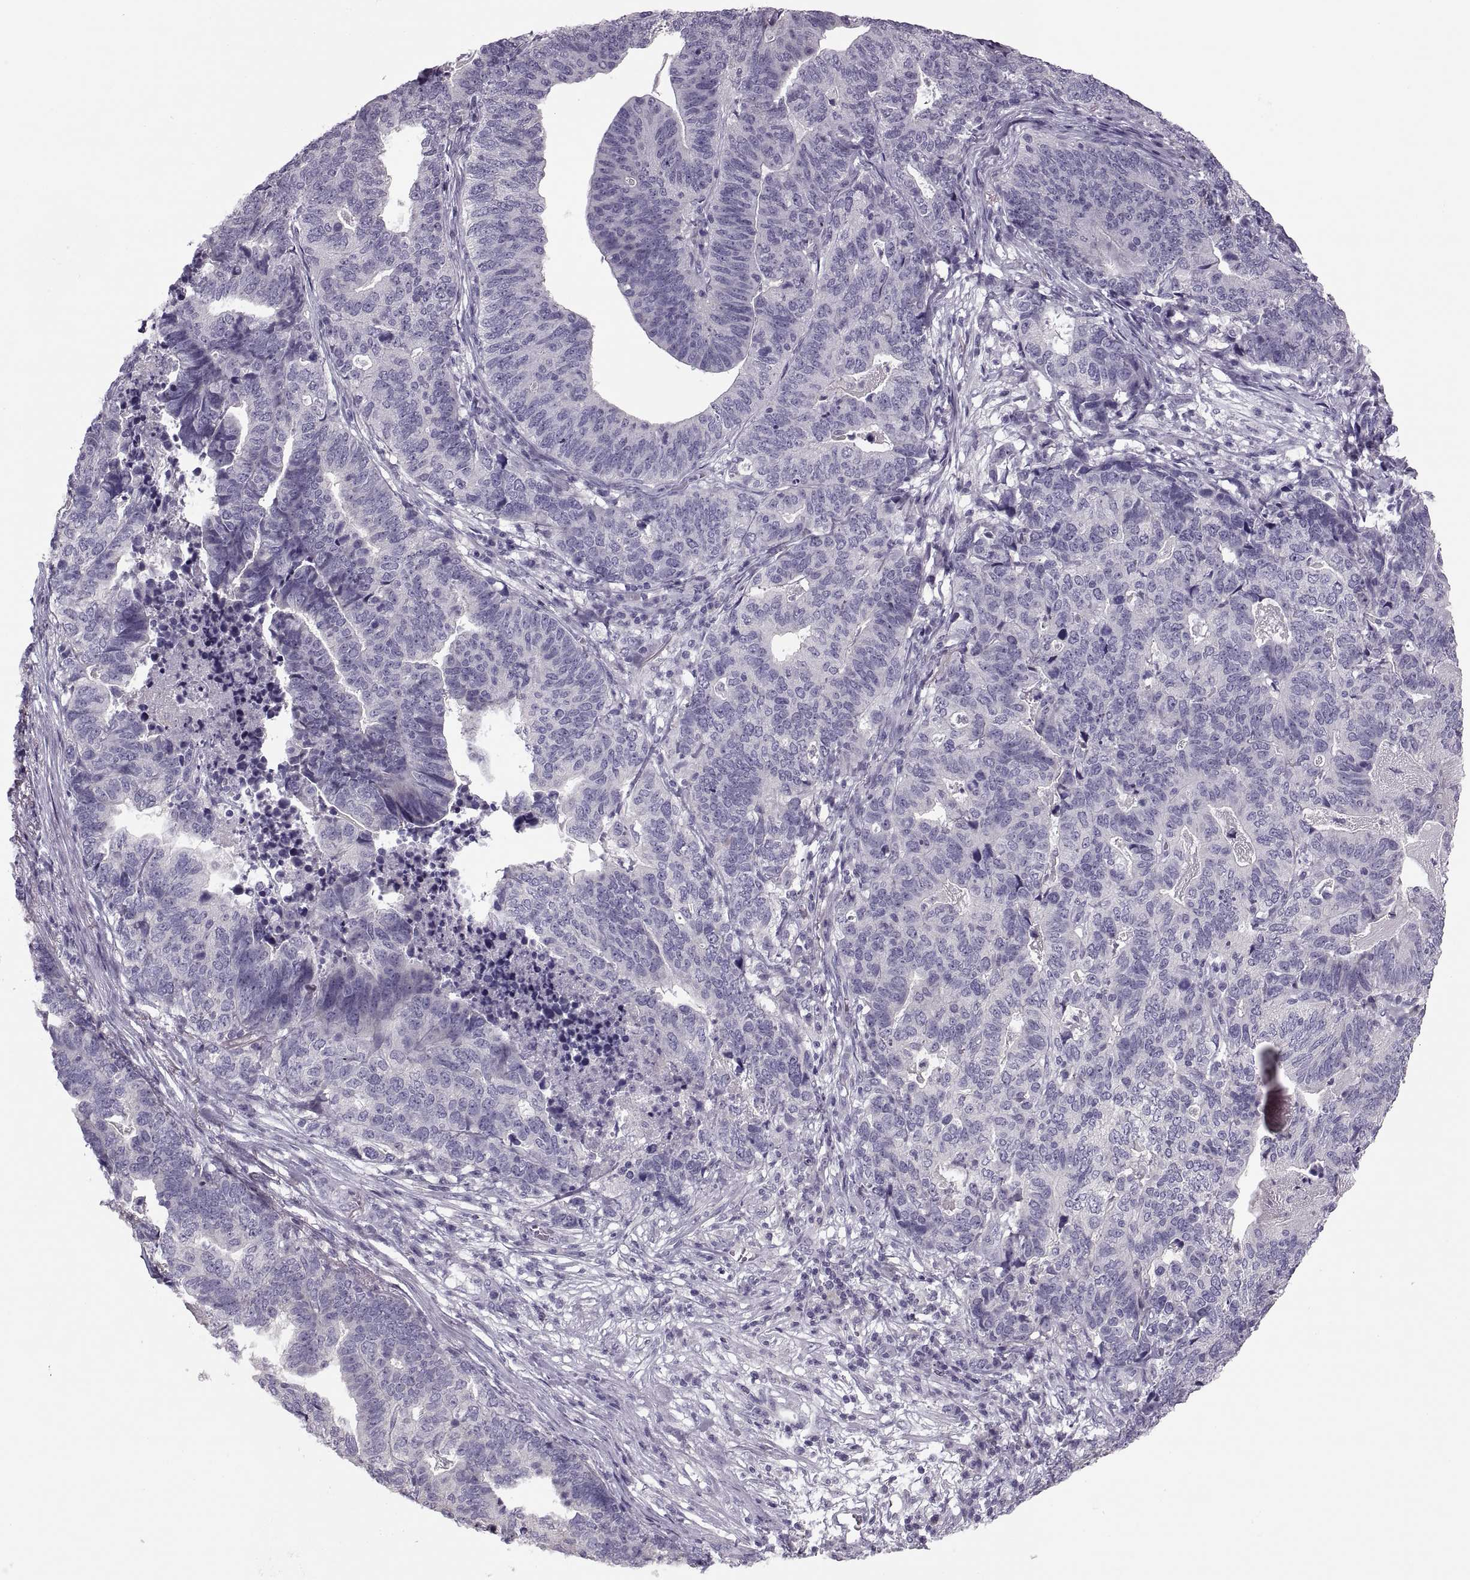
{"staining": {"intensity": "negative", "quantity": "none", "location": "none"}, "tissue": "stomach cancer", "cell_type": "Tumor cells", "image_type": "cancer", "snomed": [{"axis": "morphology", "description": "Adenocarcinoma, NOS"}, {"axis": "topography", "description": "Stomach, upper"}], "caption": "DAB immunohistochemical staining of human stomach cancer demonstrates no significant staining in tumor cells. (Stains: DAB immunohistochemistry with hematoxylin counter stain, Microscopy: brightfield microscopy at high magnification).", "gene": "PRSS54", "patient": {"sex": "female", "age": 67}}